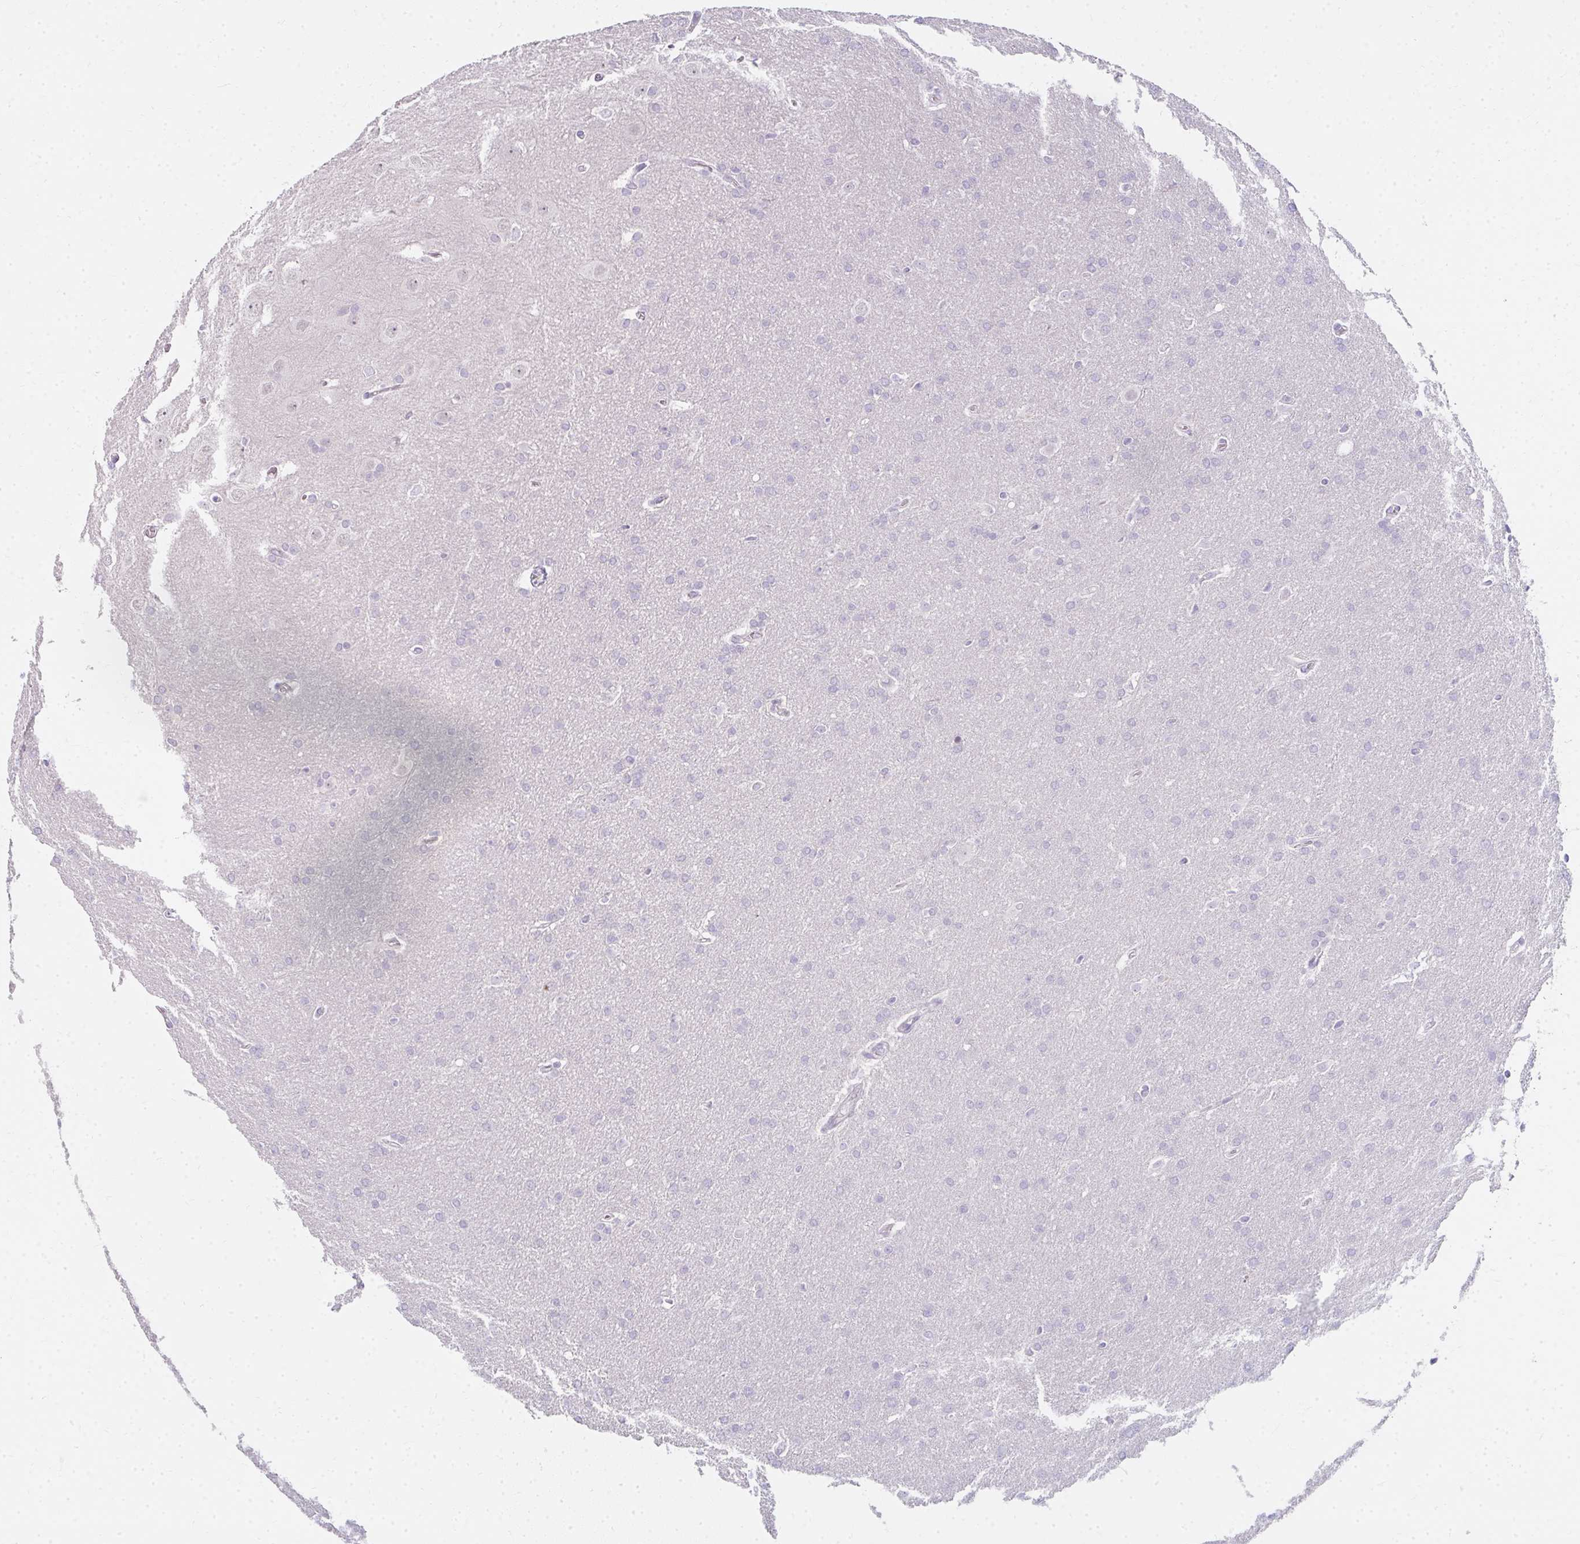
{"staining": {"intensity": "negative", "quantity": "none", "location": "none"}, "tissue": "glioma", "cell_type": "Tumor cells", "image_type": "cancer", "snomed": [{"axis": "morphology", "description": "Glioma, malignant, Low grade"}, {"axis": "topography", "description": "Brain"}], "caption": "An immunohistochemistry photomicrograph of malignant low-grade glioma is shown. There is no staining in tumor cells of malignant low-grade glioma. (Stains: DAB IHC with hematoxylin counter stain, Microscopy: brightfield microscopy at high magnification).", "gene": "PPP1R3G", "patient": {"sex": "female", "age": 32}}